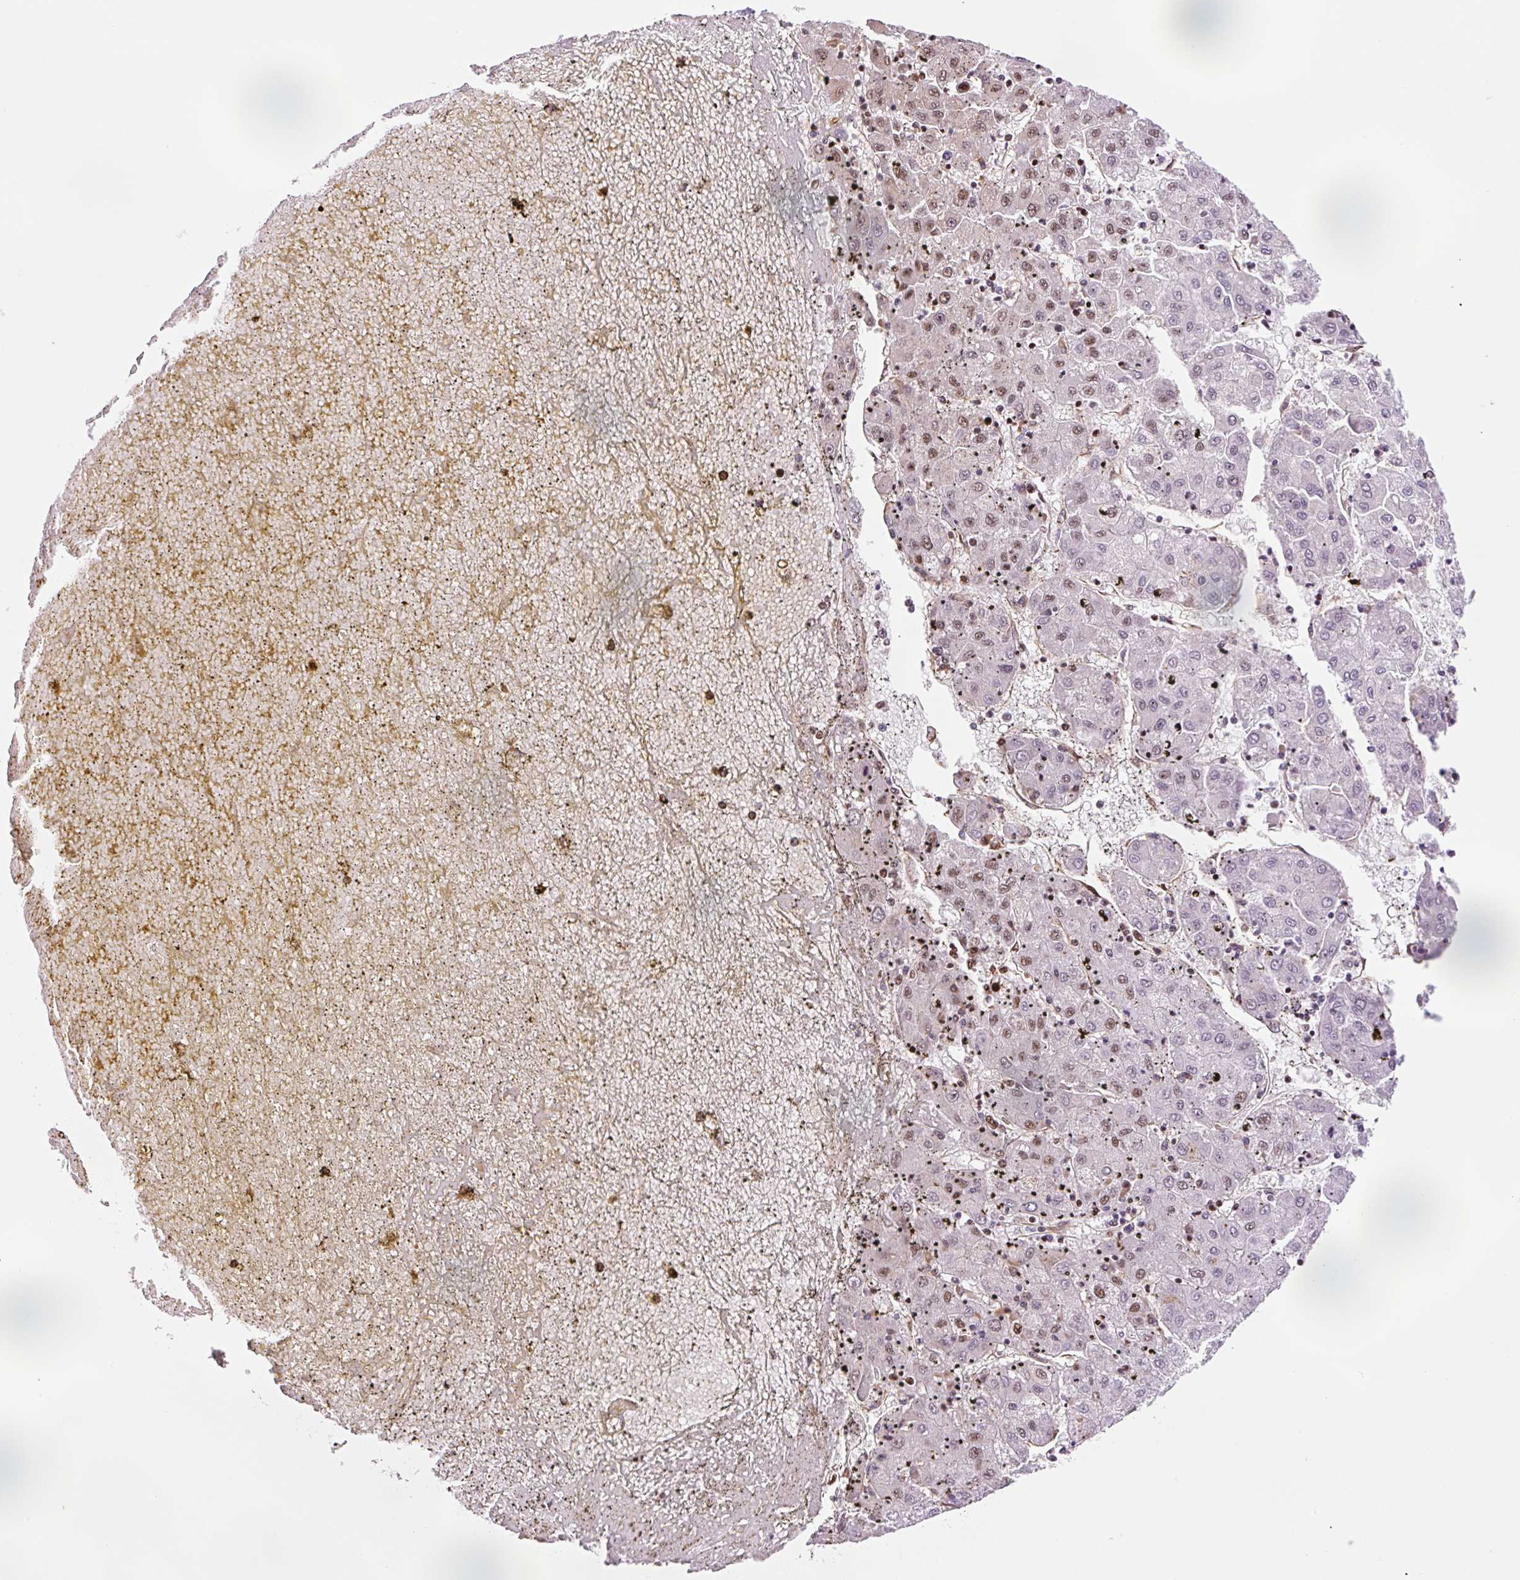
{"staining": {"intensity": "moderate", "quantity": "<25%", "location": "nuclear"}, "tissue": "liver cancer", "cell_type": "Tumor cells", "image_type": "cancer", "snomed": [{"axis": "morphology", "description": "Carcinoma, Hepatocellular, NOS"}, {"axis": "topography", "description": "Liver"}], "caption": "Immunohistochemistry (DAB) staining of human liver hepatocellular carcinoma demonstrates moderate nuclear protein staining in approximately <25% of tumor cells.", "gene": "INTS8", "patient": {"sex": "male", "age": 72}}